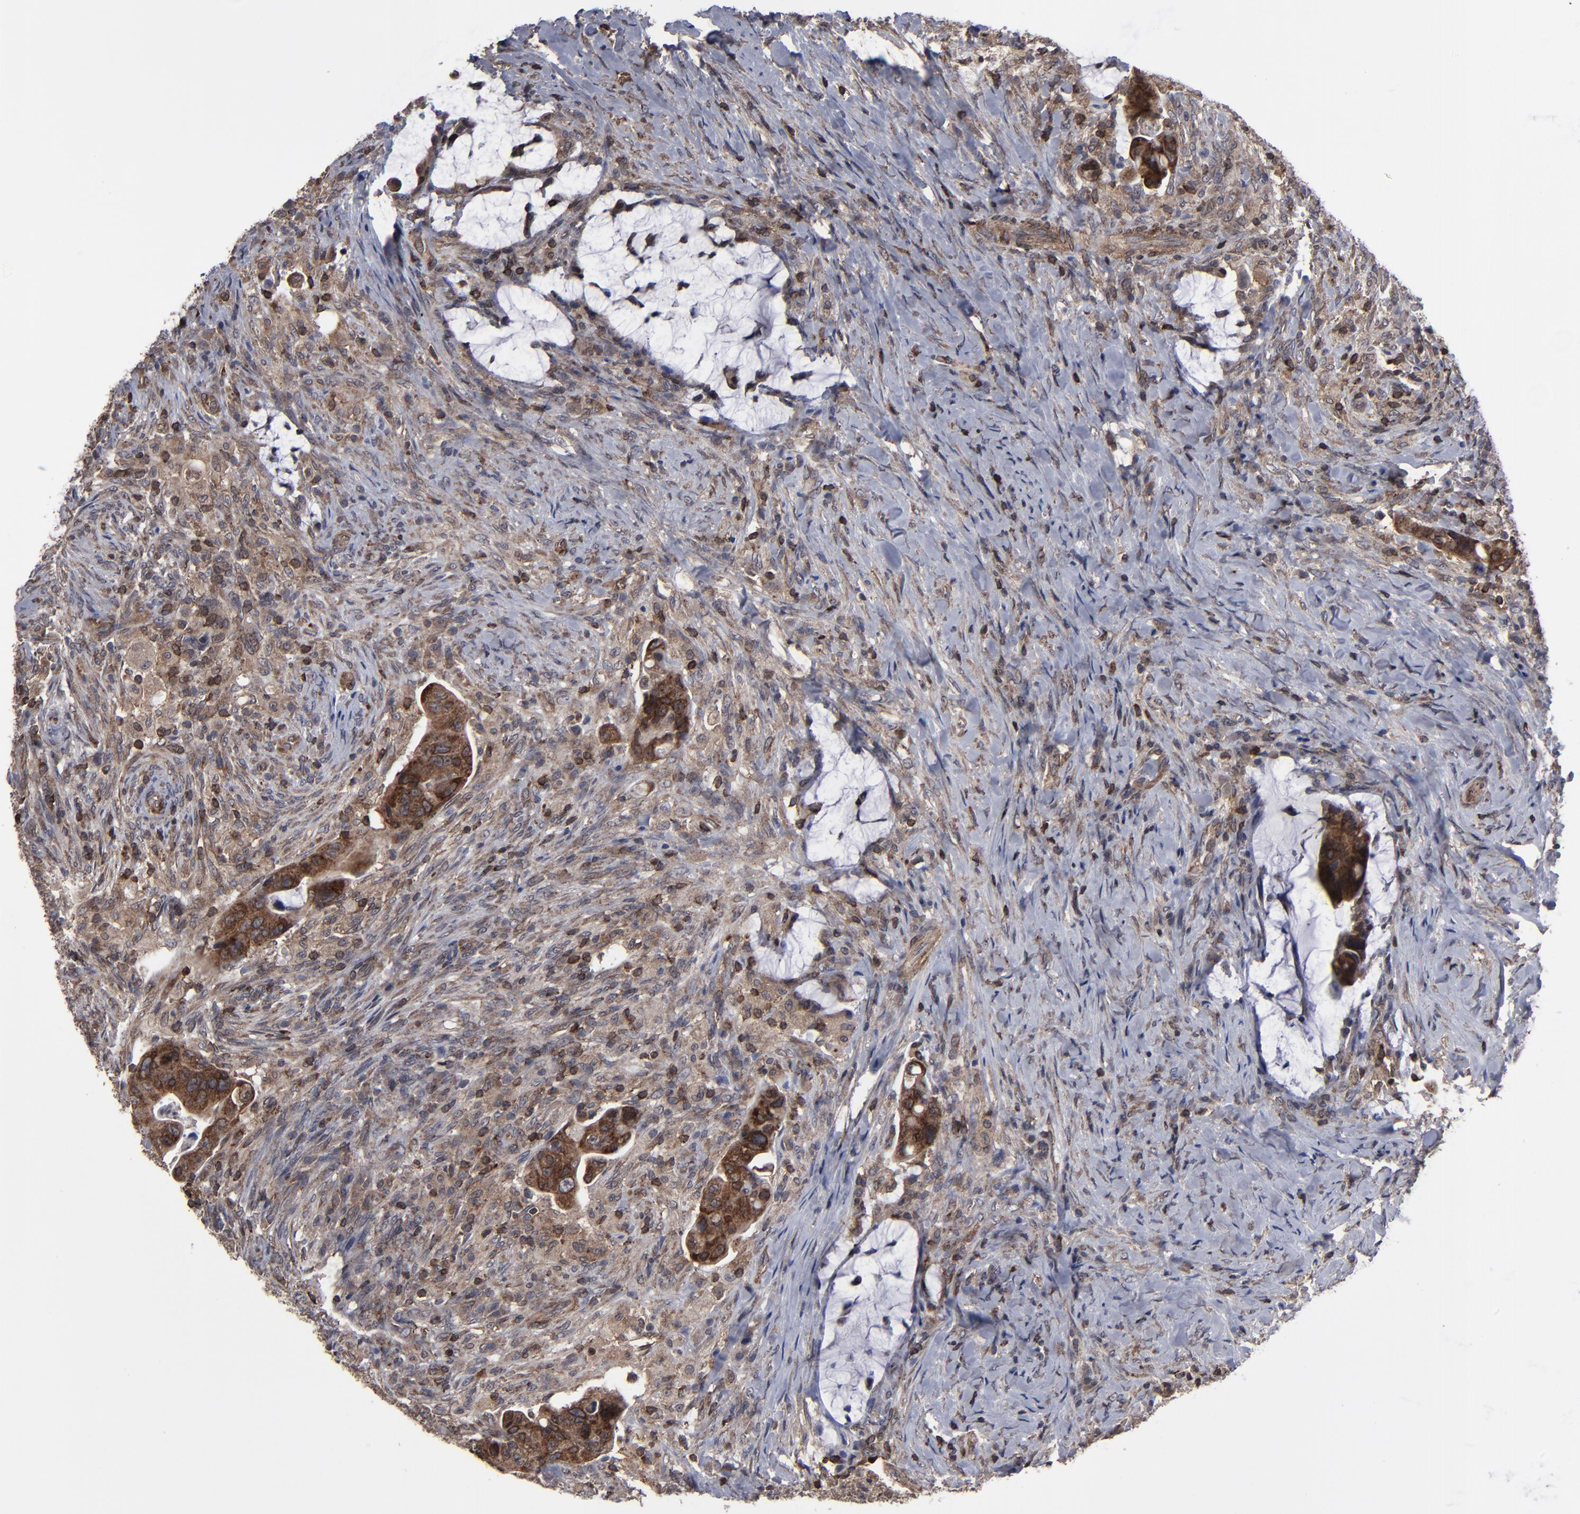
{"staining": {"intensity": "strong", "quantity": ">75%", "location": "cytoplasmic/membranous,nuclear"}, "tissue": "colorectal cancer", "cell_type": "Tumor cells", "image_type": "cancer", "snomed": [{"axis": "morphology", "description": "Adenocarcinoma, NOS"}, {"axis": "topography", "description": "Rectum"}], "caption": "High-magnification brightfield microscopy of colorectal adenocarcinoma stained with DAB (3,3'-diaminobenzidine) (brown) and counterstained with hematoxylin (blue). tumor cells exhibit strong cytoplasmic/membranous and nuclear expression is seen in approximately>75% of cells. Immunohistochemistry (ihc) stains the protein in brown and the nuclei are stained blue.", "gene": "KIAA2026", "patient": {"sex": "female", "age": 71}}